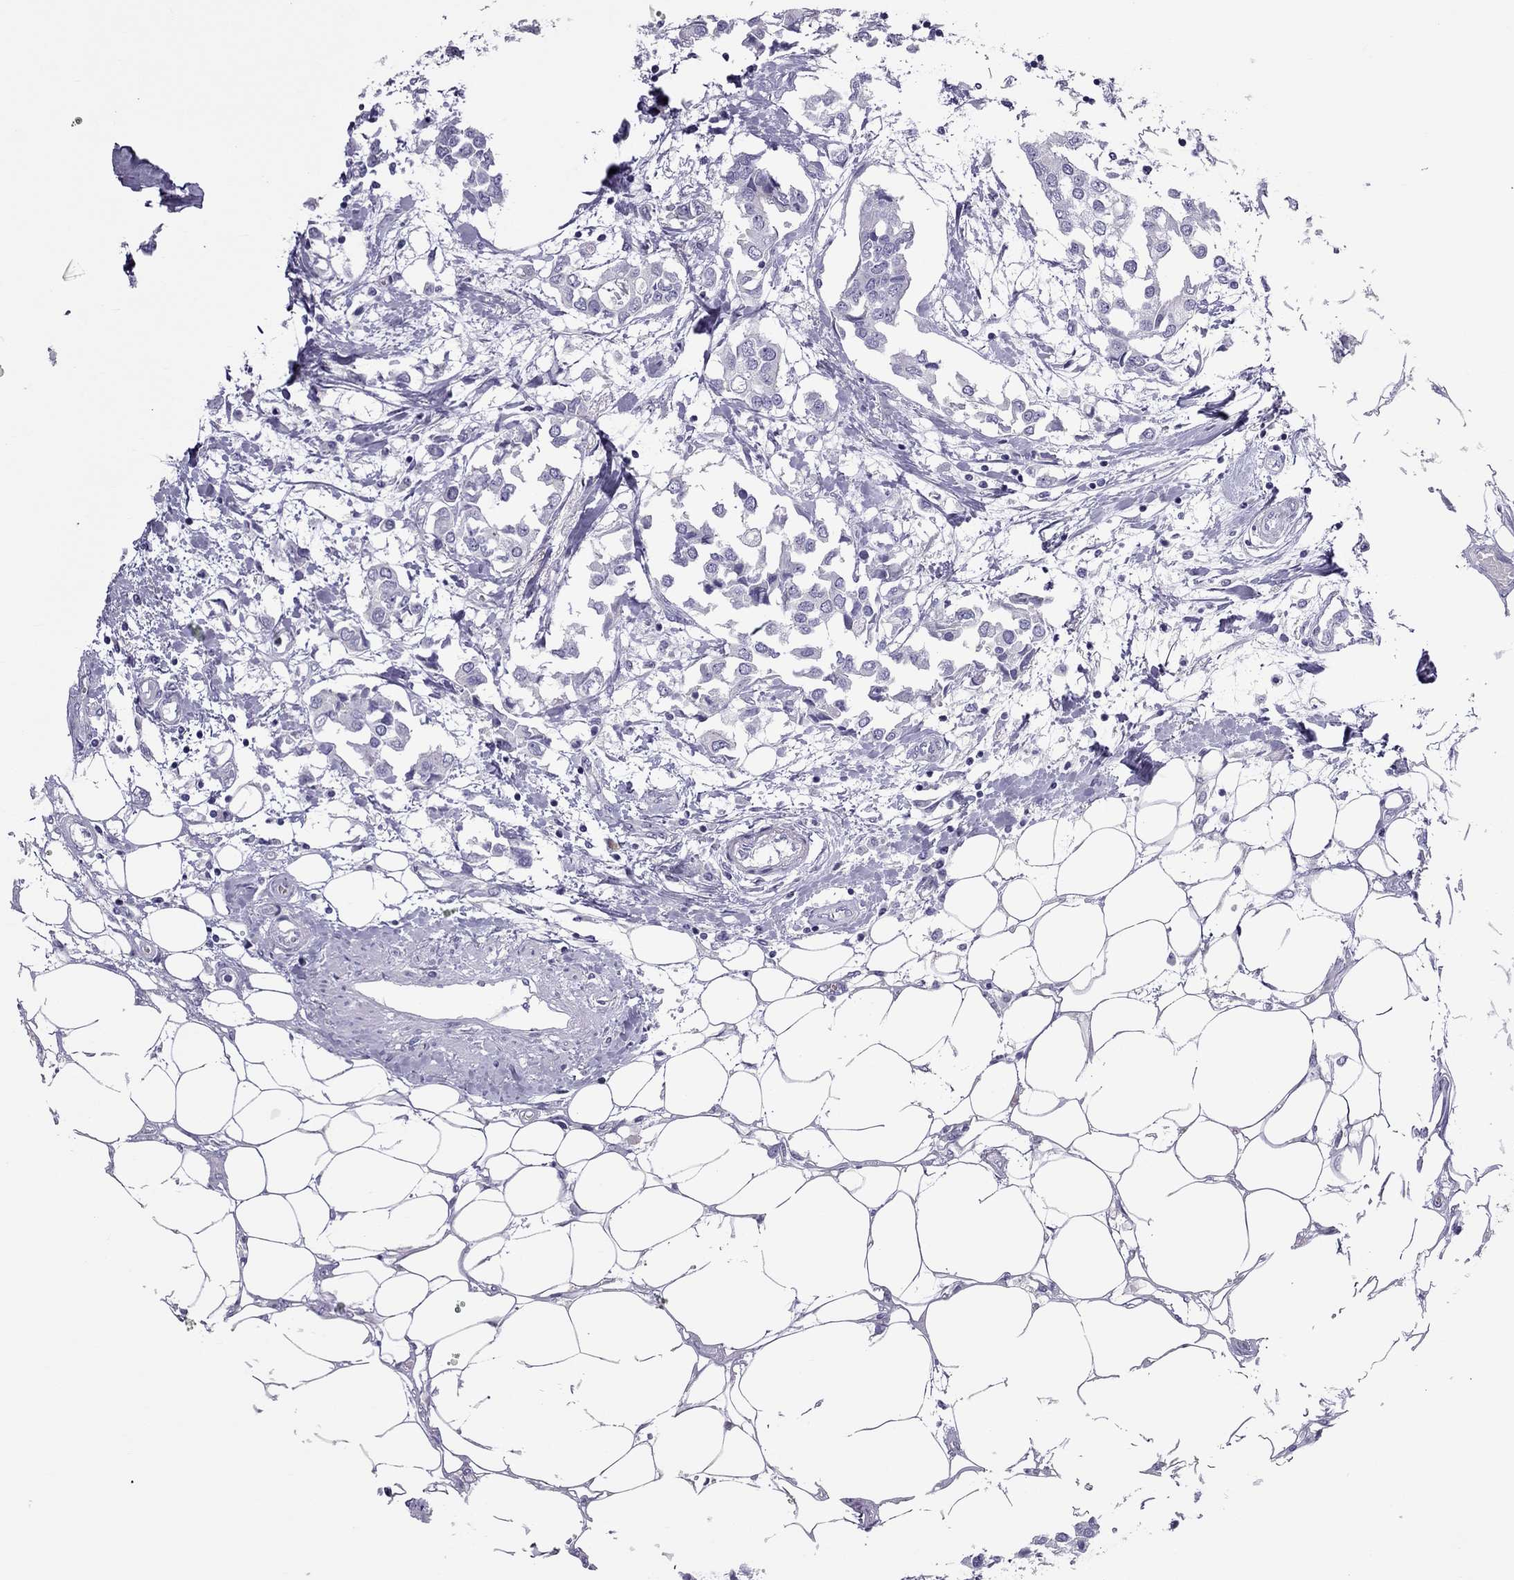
{"staining": {"intensity": "negative", "quantity": "none", "location": "none"}, "tissue": "breast cancer", "cell_type": "Tumor cells", "image_type": "cancer", "snomed": [{"axis": "morphology", "description": "Duct carcinoma"}, {"axis": "topography", "description": "Breast"}], "caption": "IHC of human breast intraductal carcinoma displays no expression in tumor cells. The staining is performed using DAB brown chromogen with nuclei counter-stained in using hematoxylin.", "gene": "TEX14", "patient": {"sex": "female", "age": 83}}